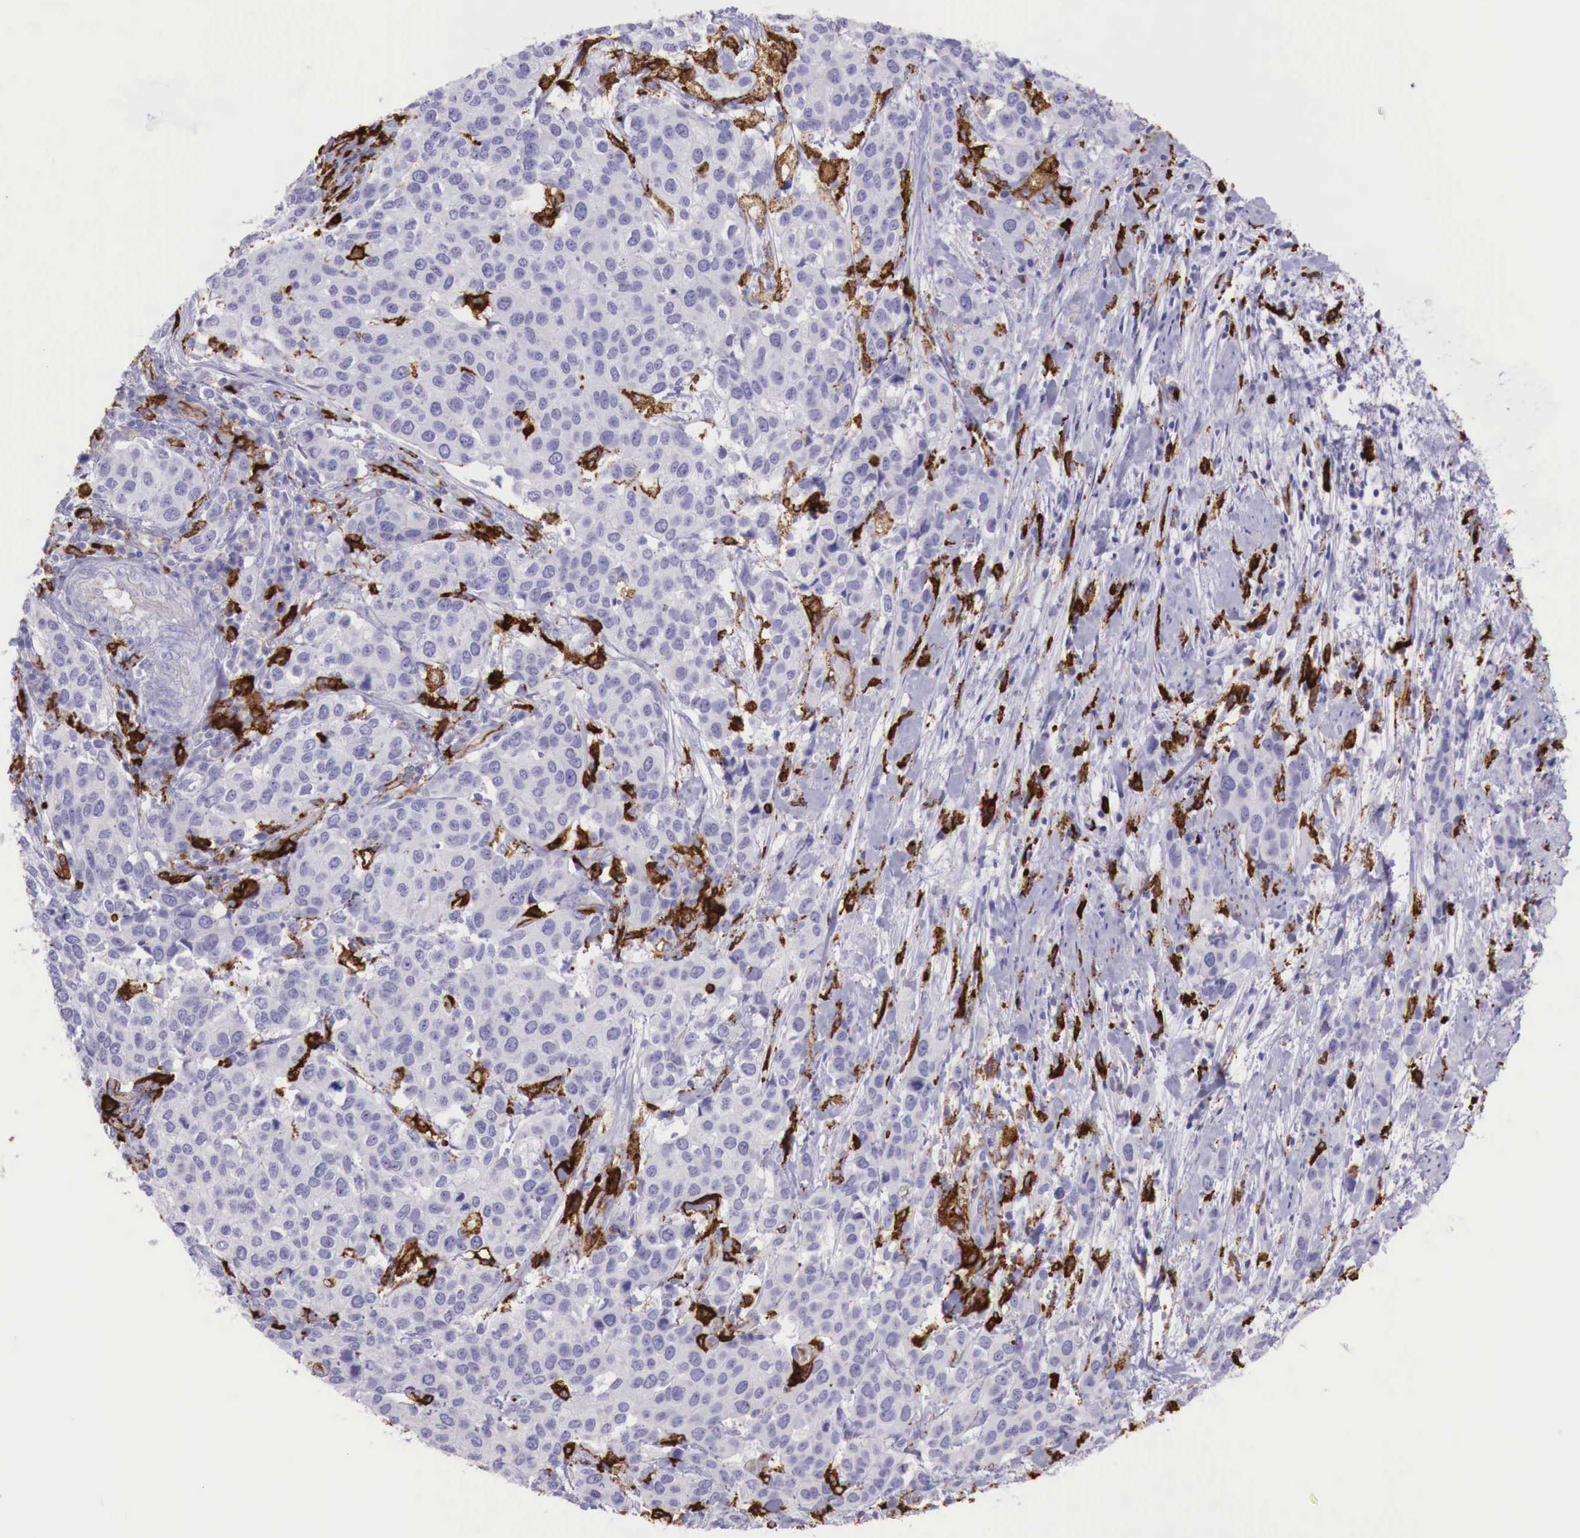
{"staining": {"intensity": "negative", "quantity": "none", "location": "none"}, "tissue": "cervical cancer", "cell_type": "Tumor cells", "image_type": "cancer", "snomed": [{"axis": "morphology", "description": "Squamous cell carcinoma, NOS"}, {"axis": "topography", "description": "Cervix"}], "caption": "DAB immunohistochemical staining of cervical cancer (squamous cell carcinoma) demonstrates no significant expression in tumor cells.", "gene": "MSR1", "patient": {"sex": "female", "age": 54}}